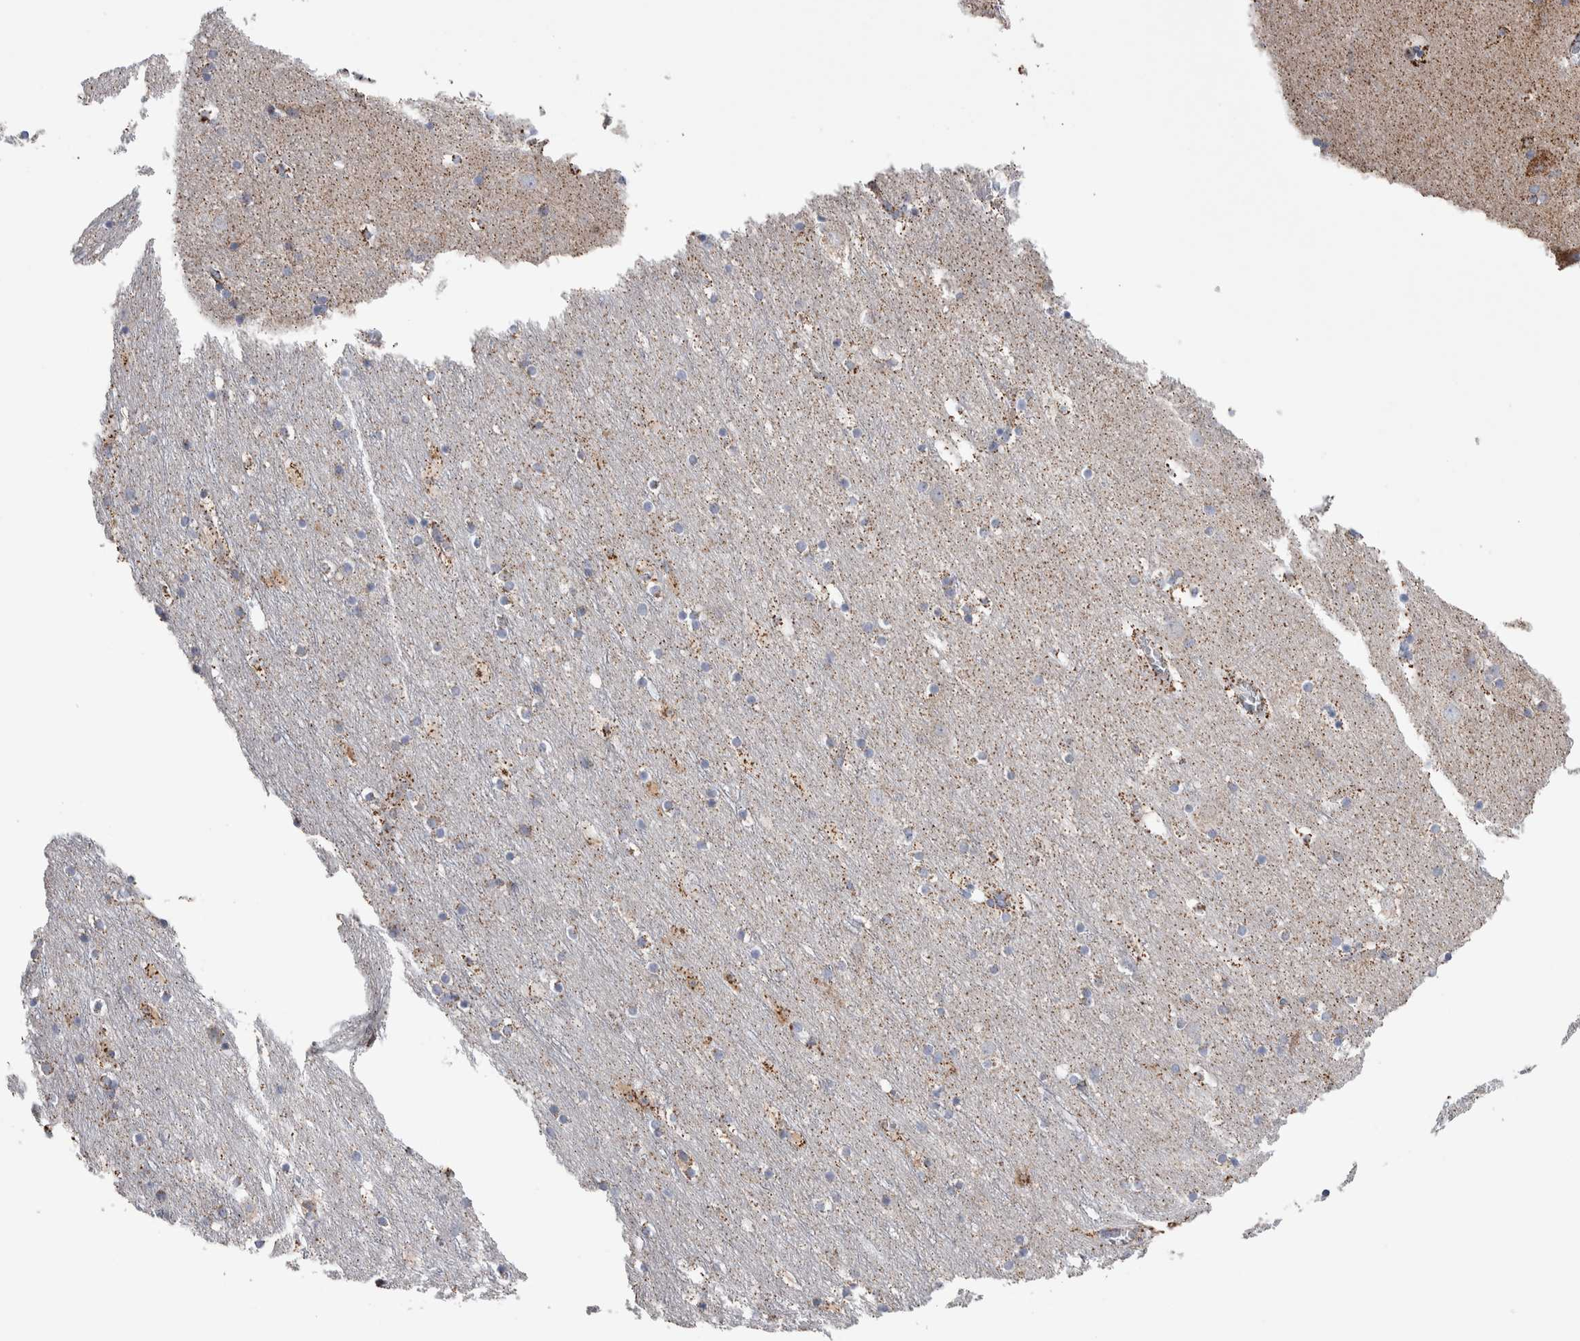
{"staining": {"intensity": "weak", "quantity": ">75%", "location": "cytoplasmic/membranous"}, "tissue": "cerebral cortex", "cell_type": "Endothelial cells", "image_type": "normal", "snomed": [{"axis": "morphology", "description": "Normal tissue, NOS"}, {"axis": "topography", "description": "Cerebral cortex"}], "caption": "Protein staining by immunohistochemistry exhibits weak cytoplasmic/membranous expression in approximately >75% of endothelial cells in benign cerebral cortex.", "gene": "ETFA", "patient": {"sex": "male", "age": 45}}